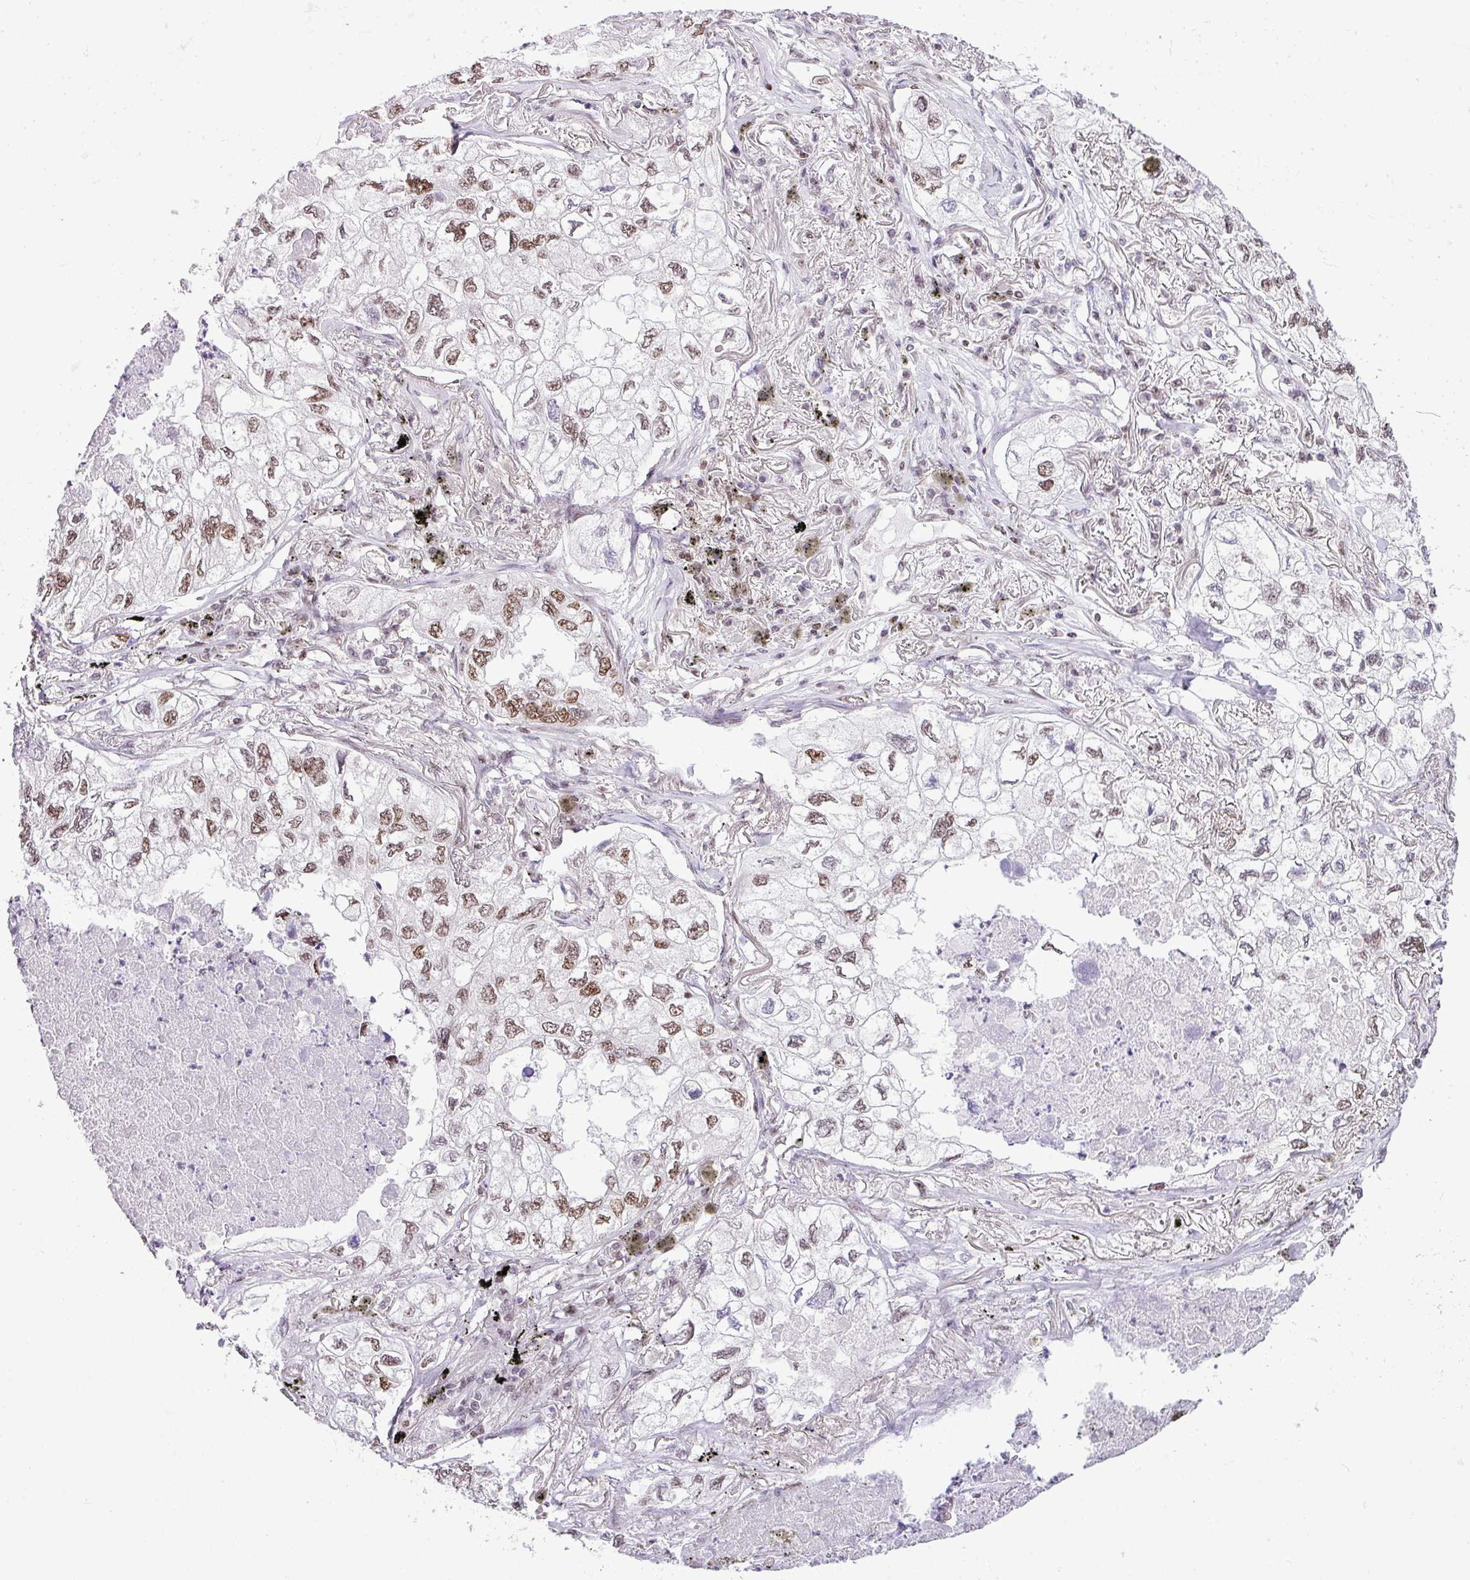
{"staining": {"intensity": "moderate", "quantity": "25%-75%", "location": "nuclear"}, "tissue": "lung cancer", "cell_type": "Tumor cells", "image_type": "cancer", "snomed": [{"axis": "morphology", "description": "Adenocarcinoma, NOS"}, {"axis": "topography", "description": "Lung"}], "caption": "The photomicrograph reveals immunohistochemical staining of lung cancer. There is moderate nuclear positivity is appreciated in approximately 25%-75% of tumor cells. (Brightfield microscopy of DAB IHC at high magnification).", "gene": "CCDC137", "patient": {"sex": "male", "age": 65}}